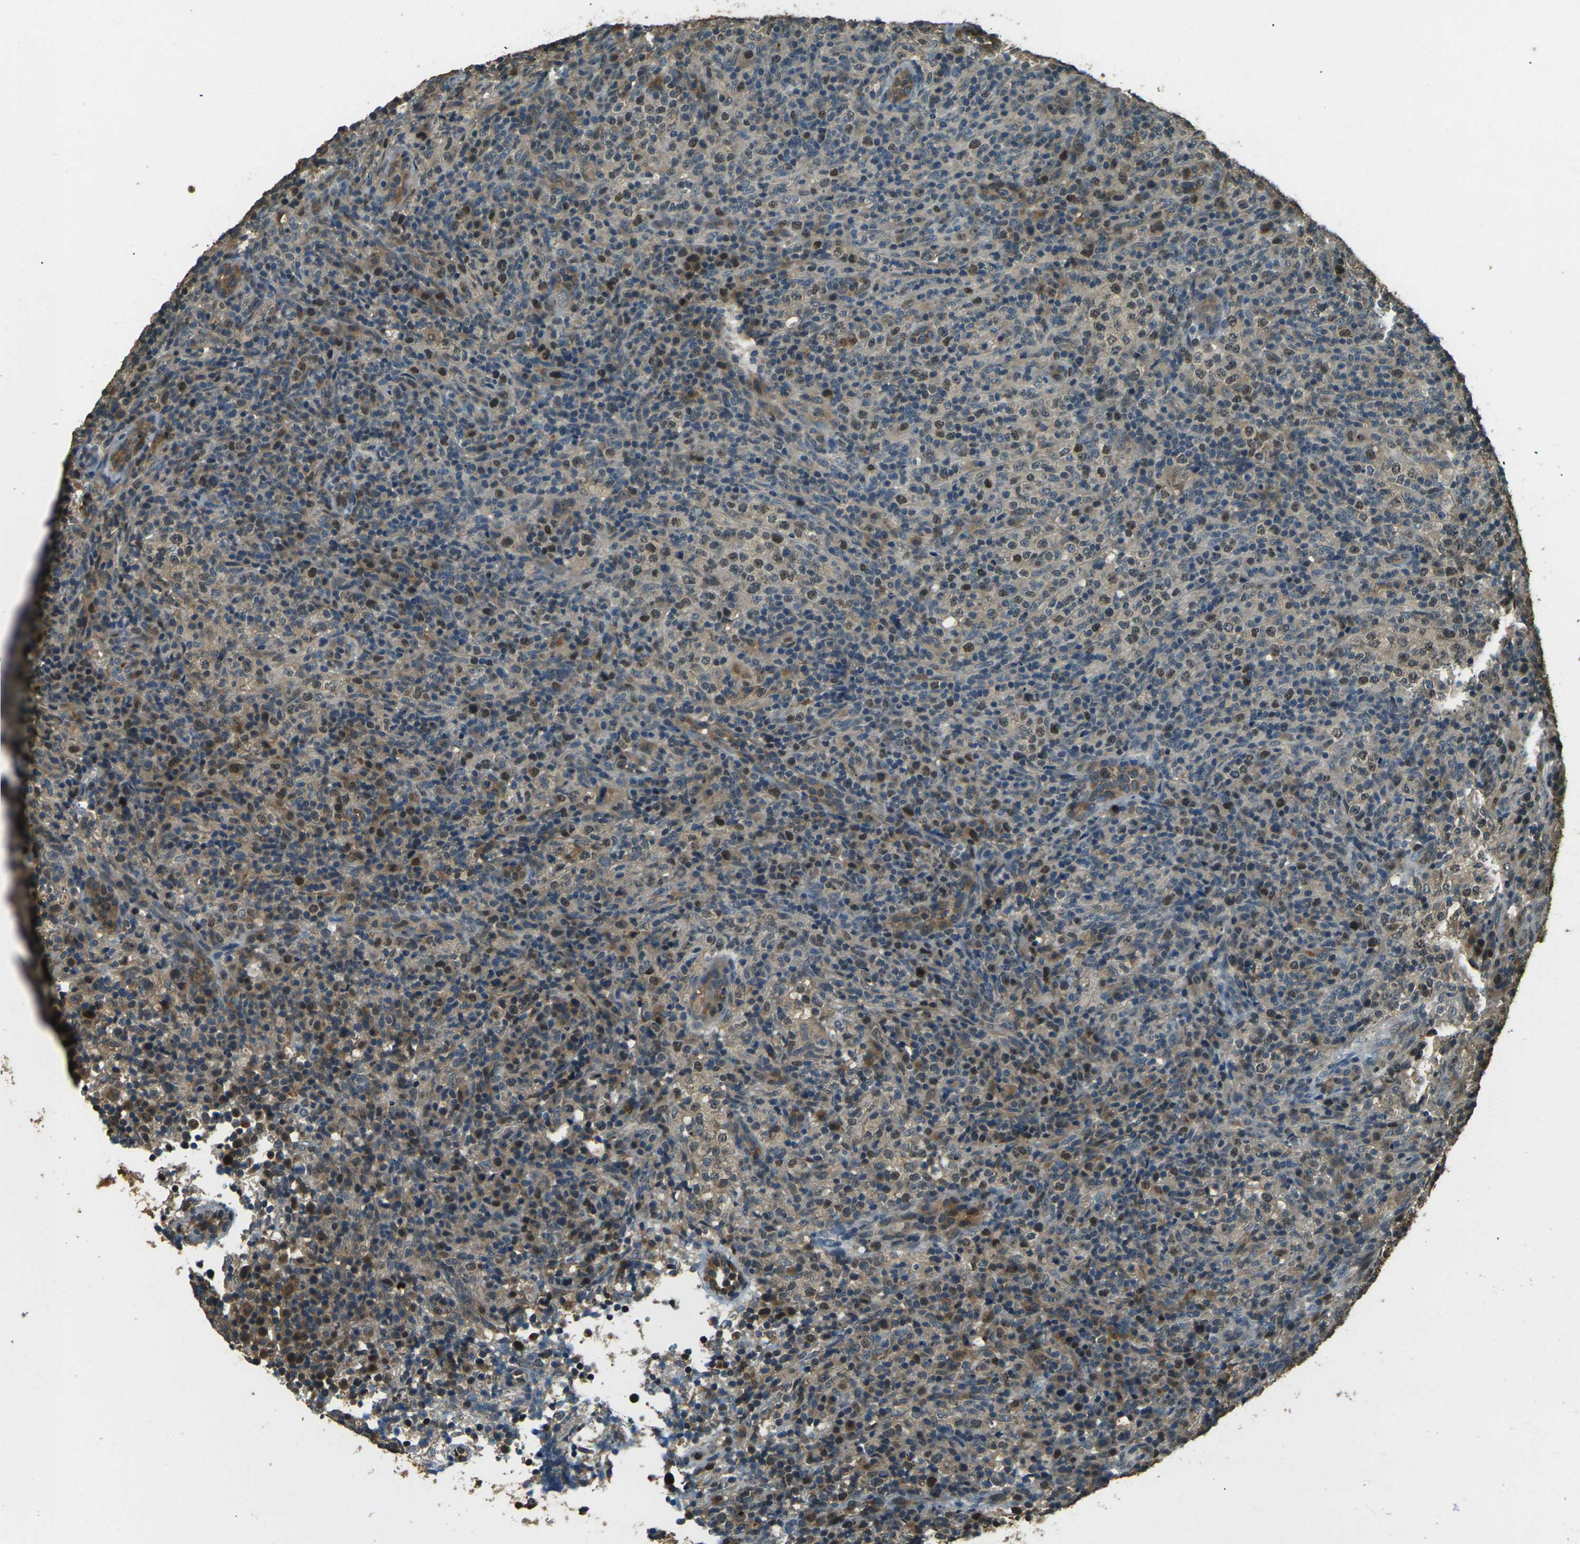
{"staining": {"intensity": "moderate", "quantity": "25%-75%", "location": "cytoplasmic/membranous,nuclear"}, "tissue": "lymphoma", "cell_type": "Tumor cells", "image_type": "cancer", "snomed": [{"axis": "morphology", "description": "Malignant lymphoma, non-Hodgkin's type, High grade"}, {"axis": "topography", "description": "Lymph node"}], "caption": "Brown immunohistochemical staining in malignant lymphoma, non-Hodgkin's type (high-grade) displays moderate cytoplasmic/membranous and nuclear expression in about 25%-75% of tumor cells.", "gene": "TOR1A", "patient": {"sex": "female", "age": 76}}